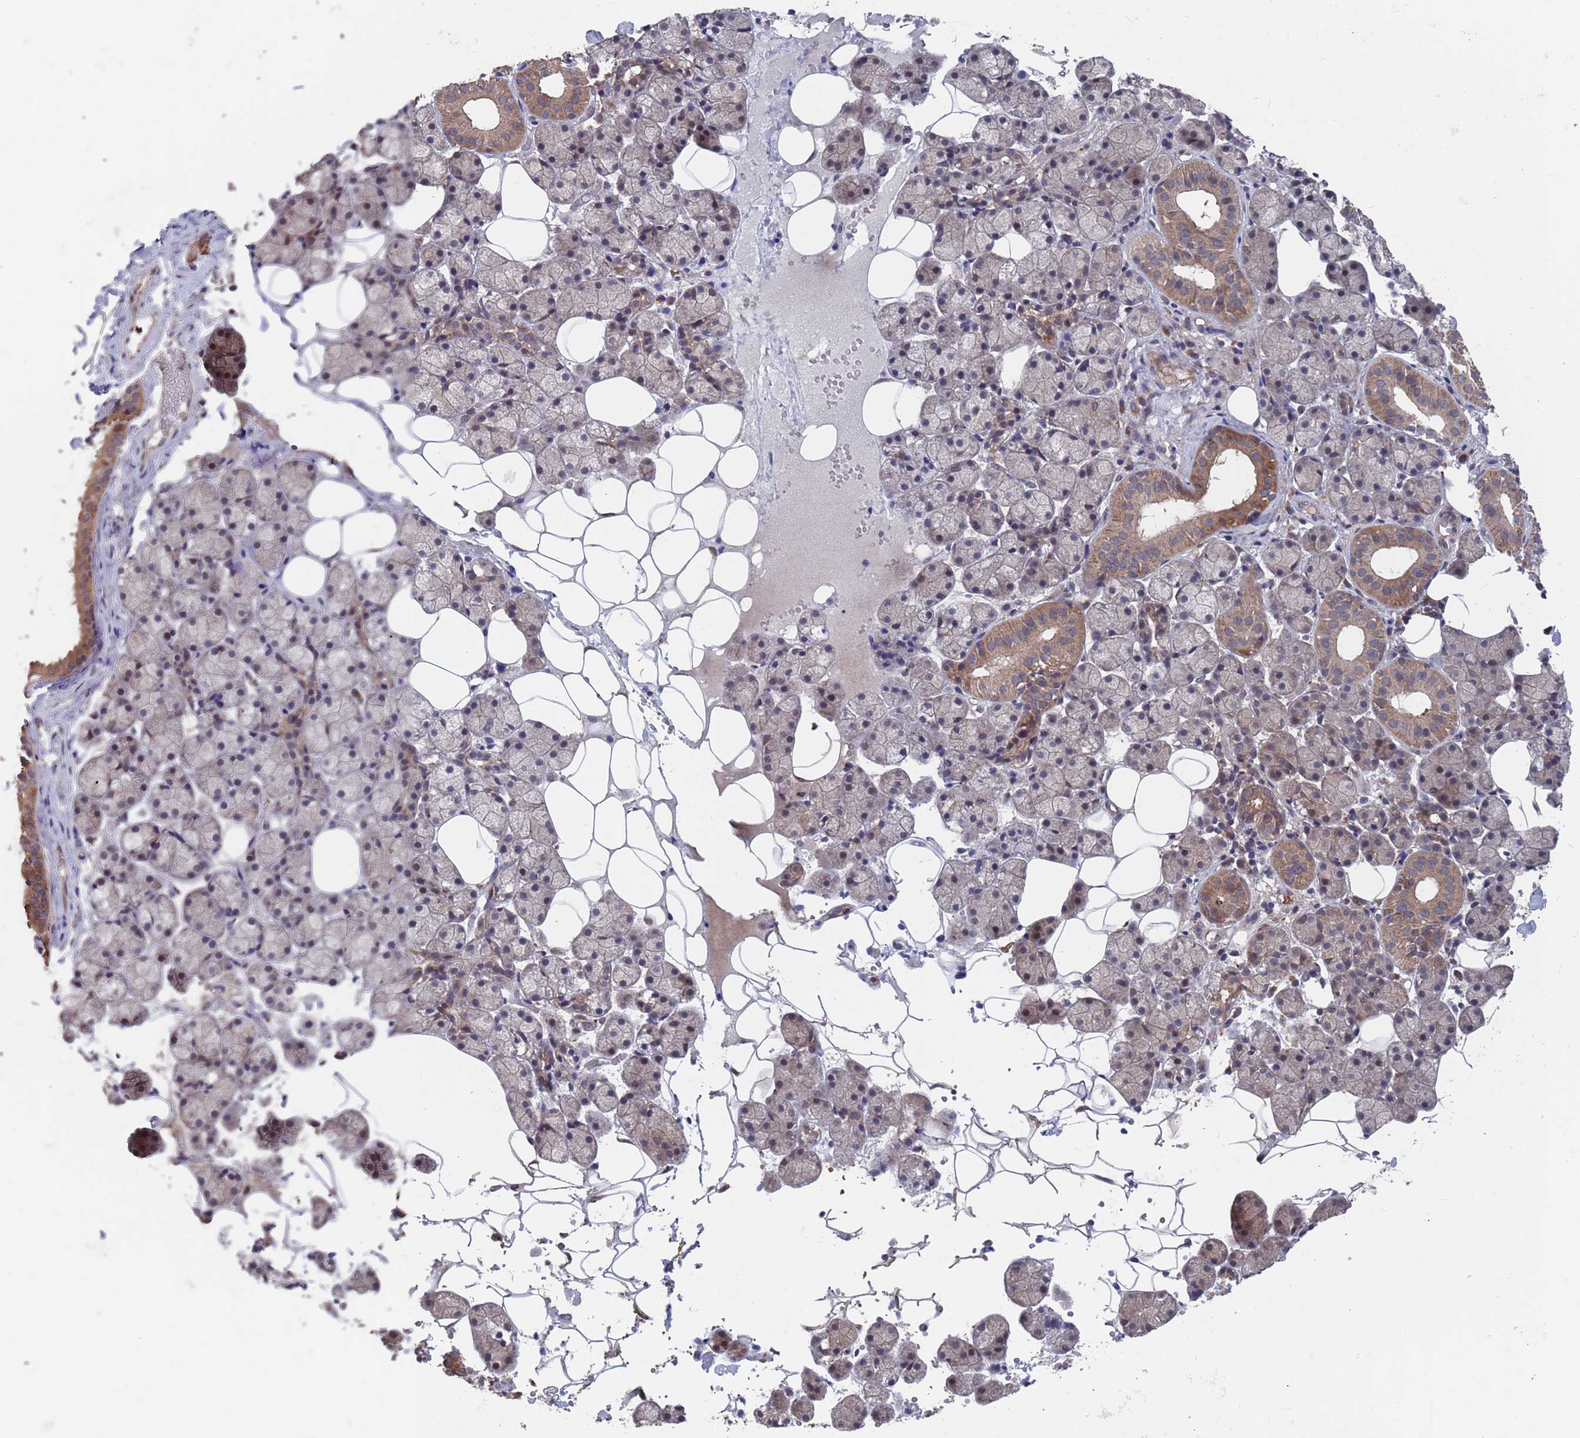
{"staining": {"intensity": "moderate", "quantity": "25%-75%", "location": "cytoplasmic/membranous"}, "tissue": "salivary gland", "cell_type": "Glandular cells", "image_type": "normal", "snomed": [{"axis": "morphology", "description": "Normal tissue, NOS"}, {"axis": "topography", "description": "Salivary gland"}], "caption": "Protein analysis of normal salivary gland displays moderate cytoplasmic/membranous expression in about 25%-75% of glandular cells. (DAB = brown stain, brightfield microscopy at high magnification).", "gene": "UNC45A", "patient": {"sex": "female", "age": 33}}